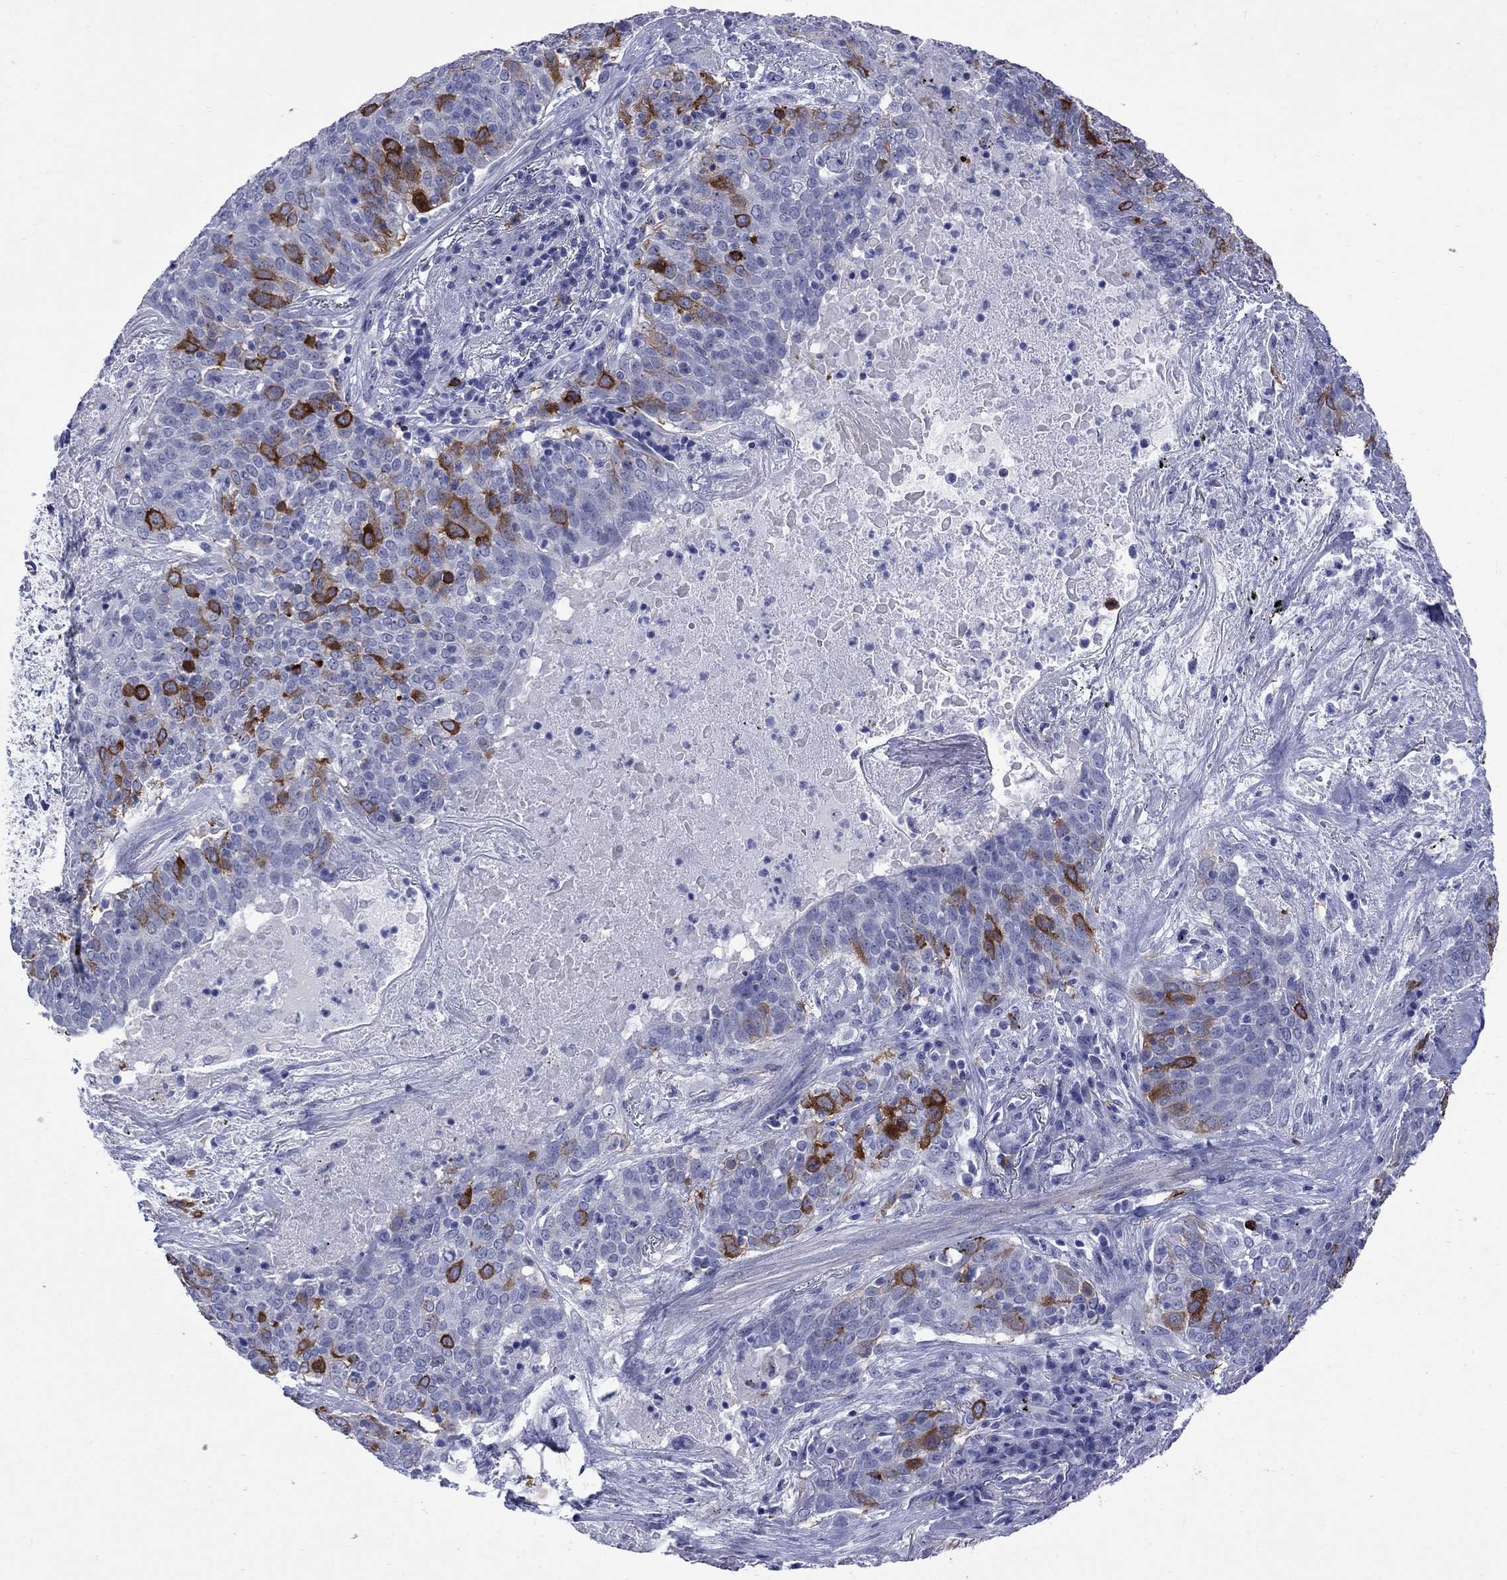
{"staining": {"intensity": "strong", "quantity": "<25%", "location": "cytoplasmic/membranous"}, "tissue": "lung cancer", "cell_type": "Tumor cells", "image_type": "cancer", "snomed": [{"axis": "morphology", "description": "Squamous cell carcinoma, NOS"}, {"axis": "topography", "description": "Lung"}], "caption": "The immunohistochemical stain highlights strong cytoplasmic/membranous expression in tumor cells of lung cancer tissue.", "gene": "TACC3", "patient": {"sex": "male", "age": 82}}